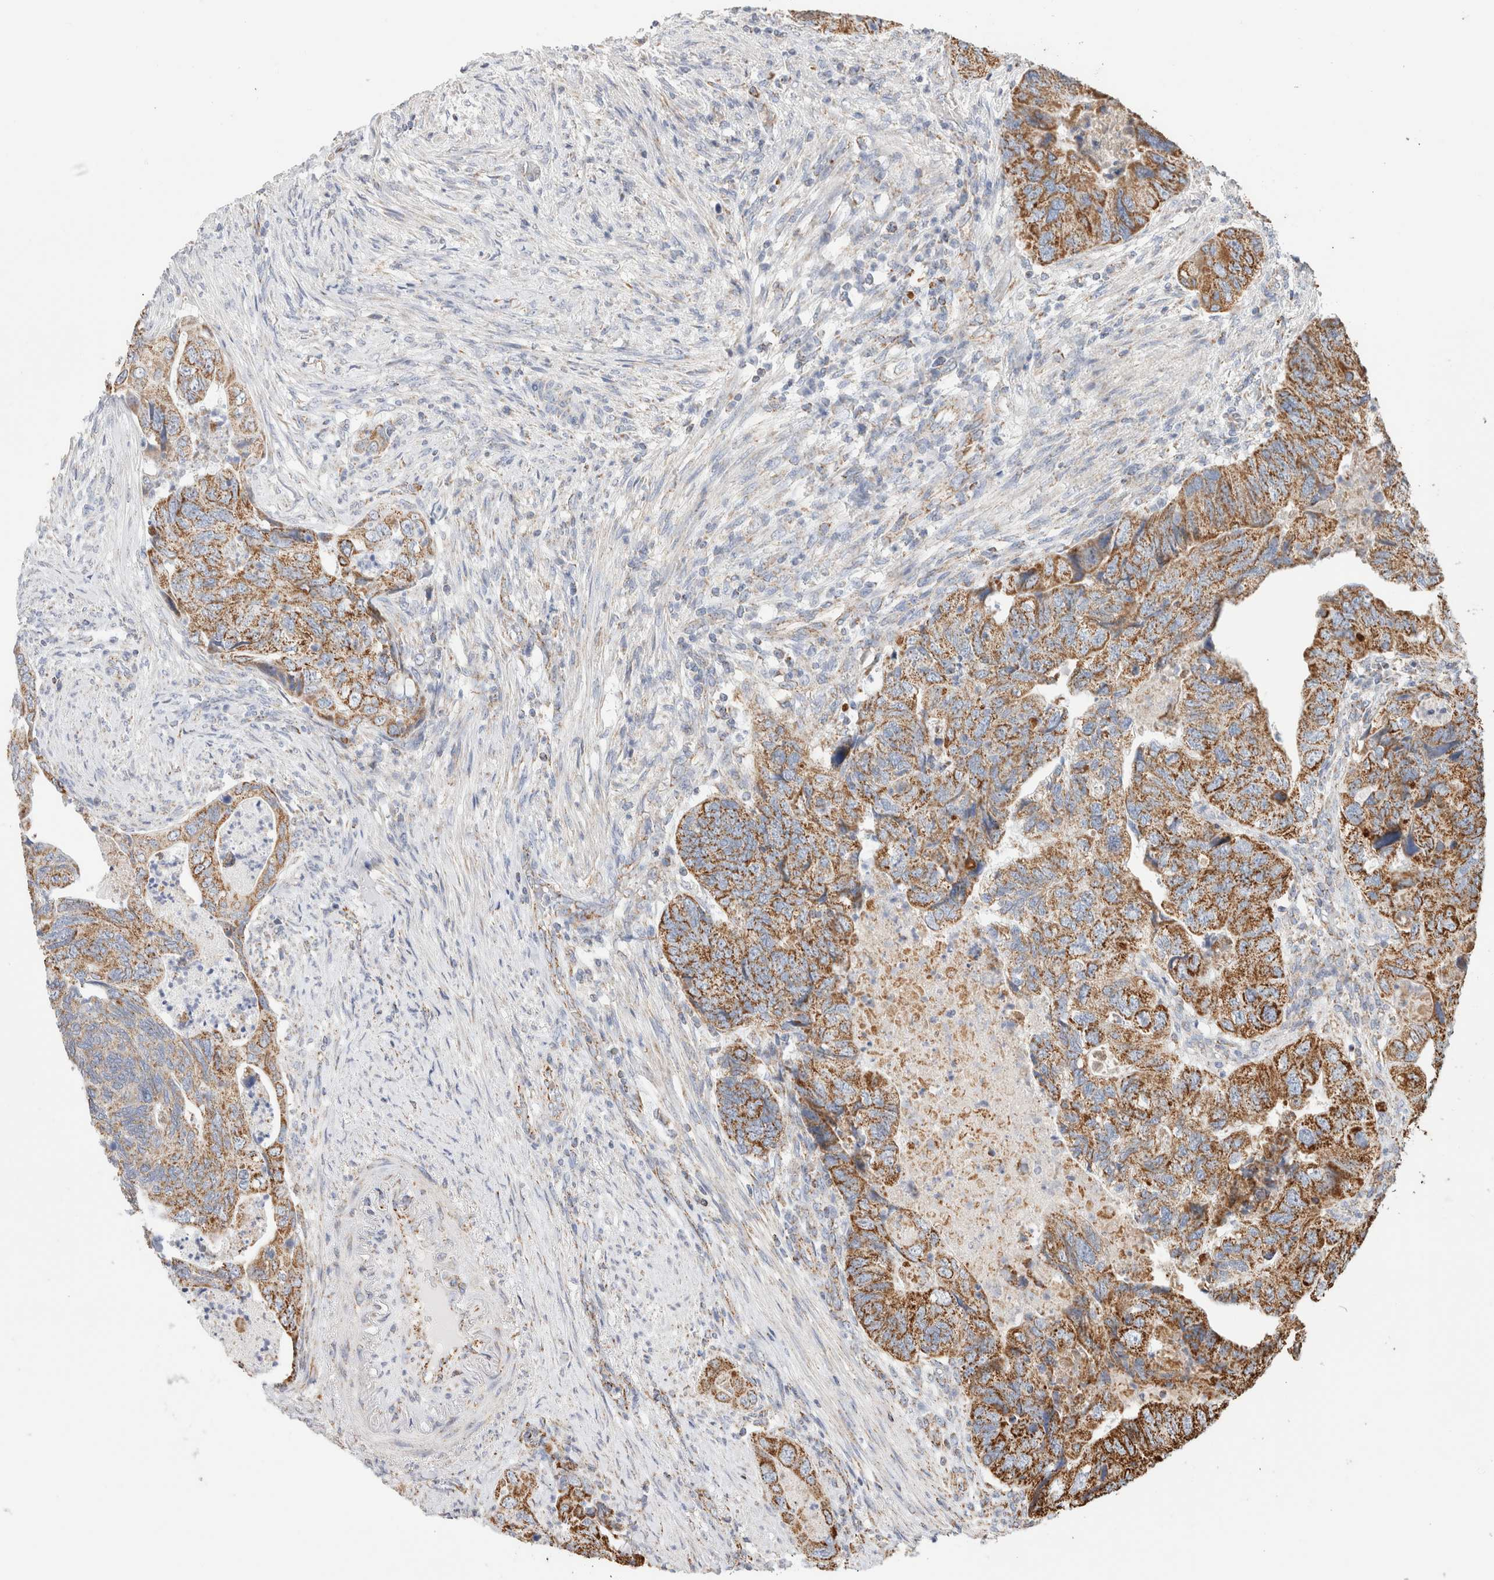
{"staining": {"intensity": "moderate", "quantity": ">75%", "location": "cytoplasmic/membranous"}, "tissue": "colorectal cancer", "cell_type": "Tumor cells", "image_type": "cancer", "snomed": [{"axis": "morphology", "description": "Adenocarcinoma, NOS"}, {"axis": "topography", "description": "Rectum"}], "caption": "An immunohistochemistry micrograph of neoplastic tissue is shown. Protein staining in brown highlights moderate cytoplasmic/membranous positivity in colorectal adenocarcinoma within tumor cells.", "gene": "C1QBP", "patient": {"sex": "male", "age": 63}}